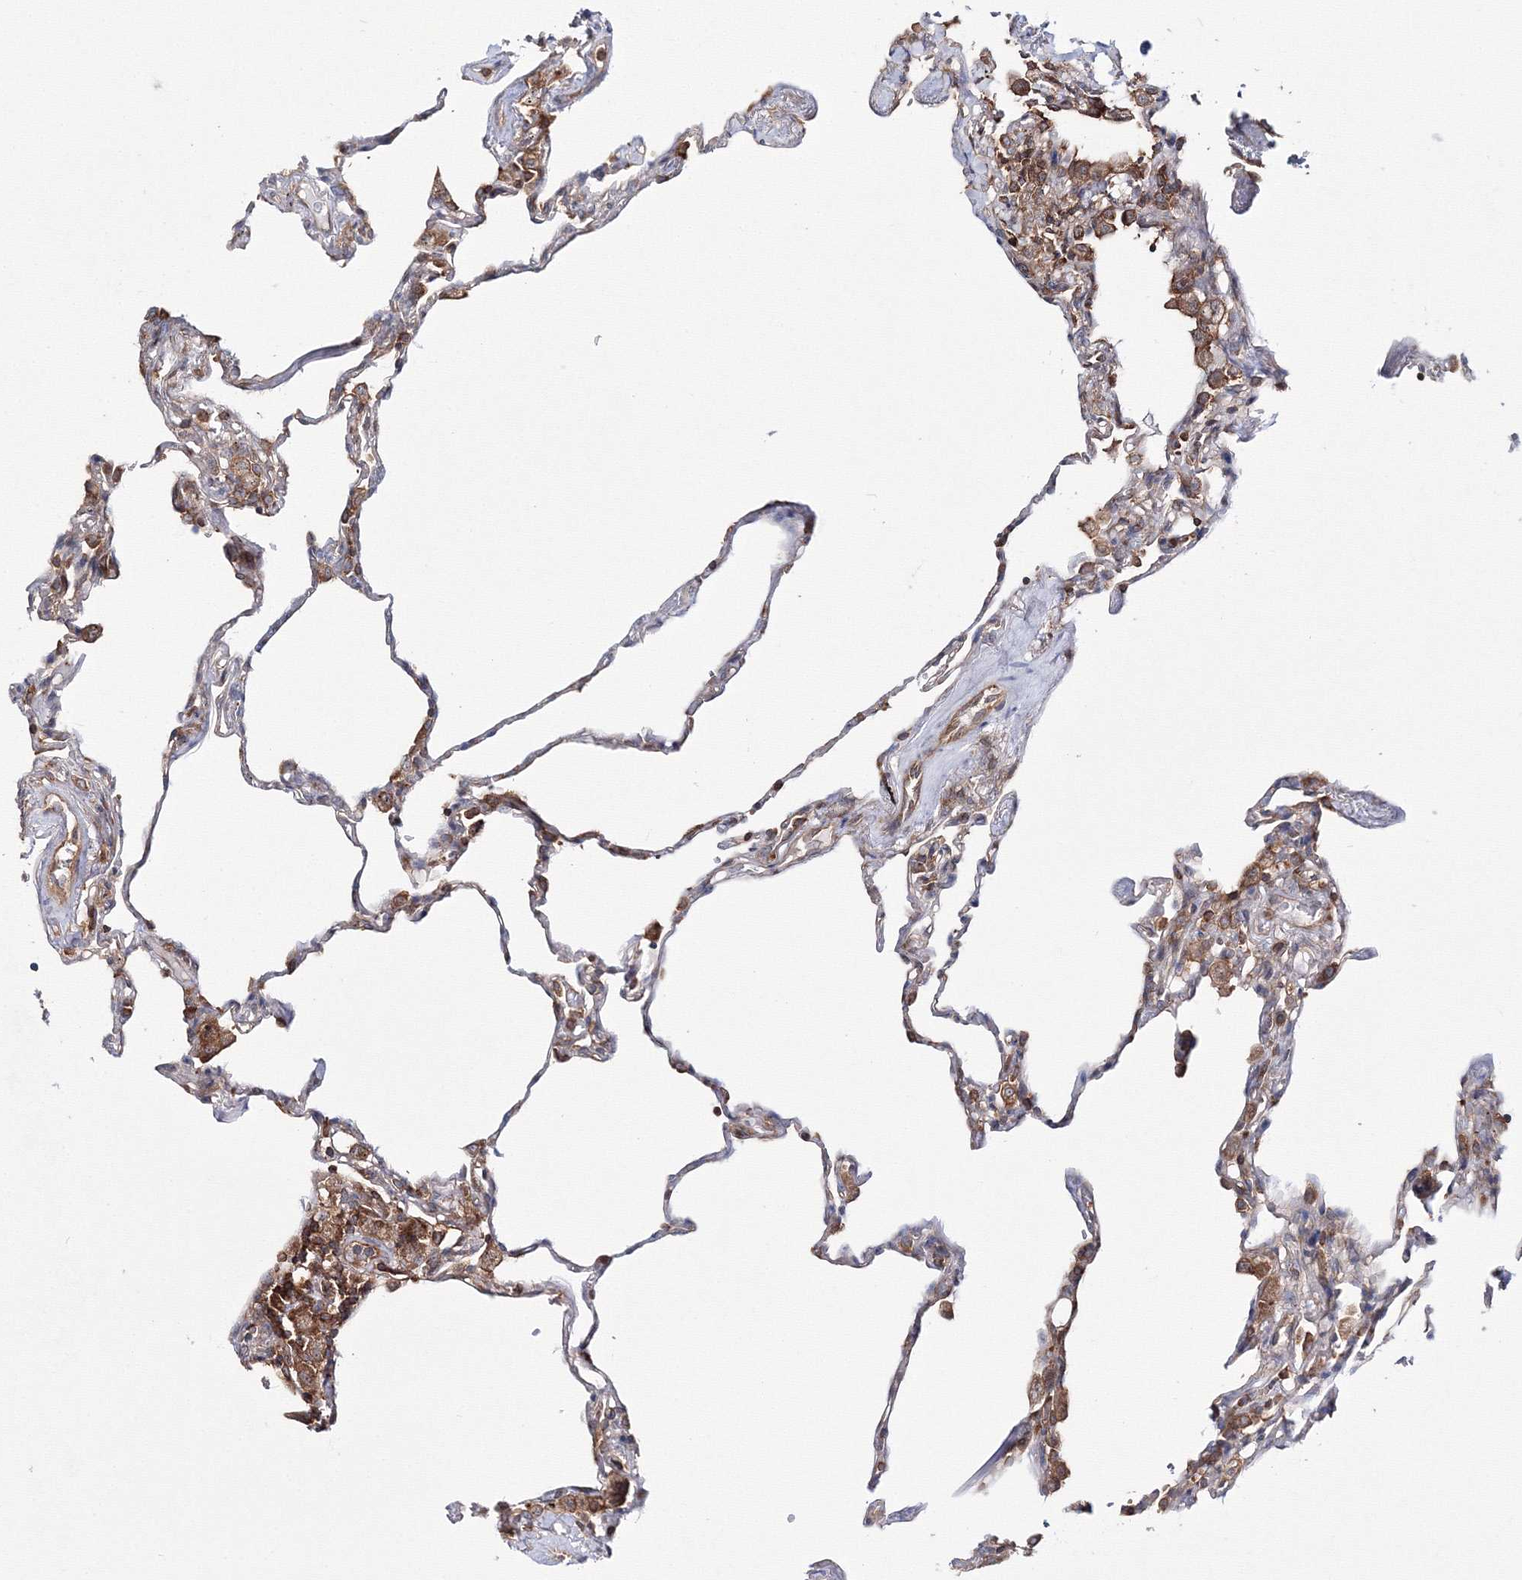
{"staining": {"intensity": "moderate", "quantity": "25%-75%", "location": "cytoplasmic/membranous"}, "tissue": "lung", "cell_type": "Alveolar cells", "image_type": "normal", "snomed": [{"axis": "morphology", "description": "Normal tissue, NOS"}, {"axis": "topography", "description": "Lung"}], "caption": "High-magnification brightfield microscopy of normal lung stained with DAB (3,3'-diaminobenzidine) (brown) and counterstained with hematoxylin (blue). alveolar cells exhibit moderate cytoplasmic/membranous staining is present in approximately25%-75% of cells.", "gene": "HARS1", "patient": {"sex": "male", "age": 59}}